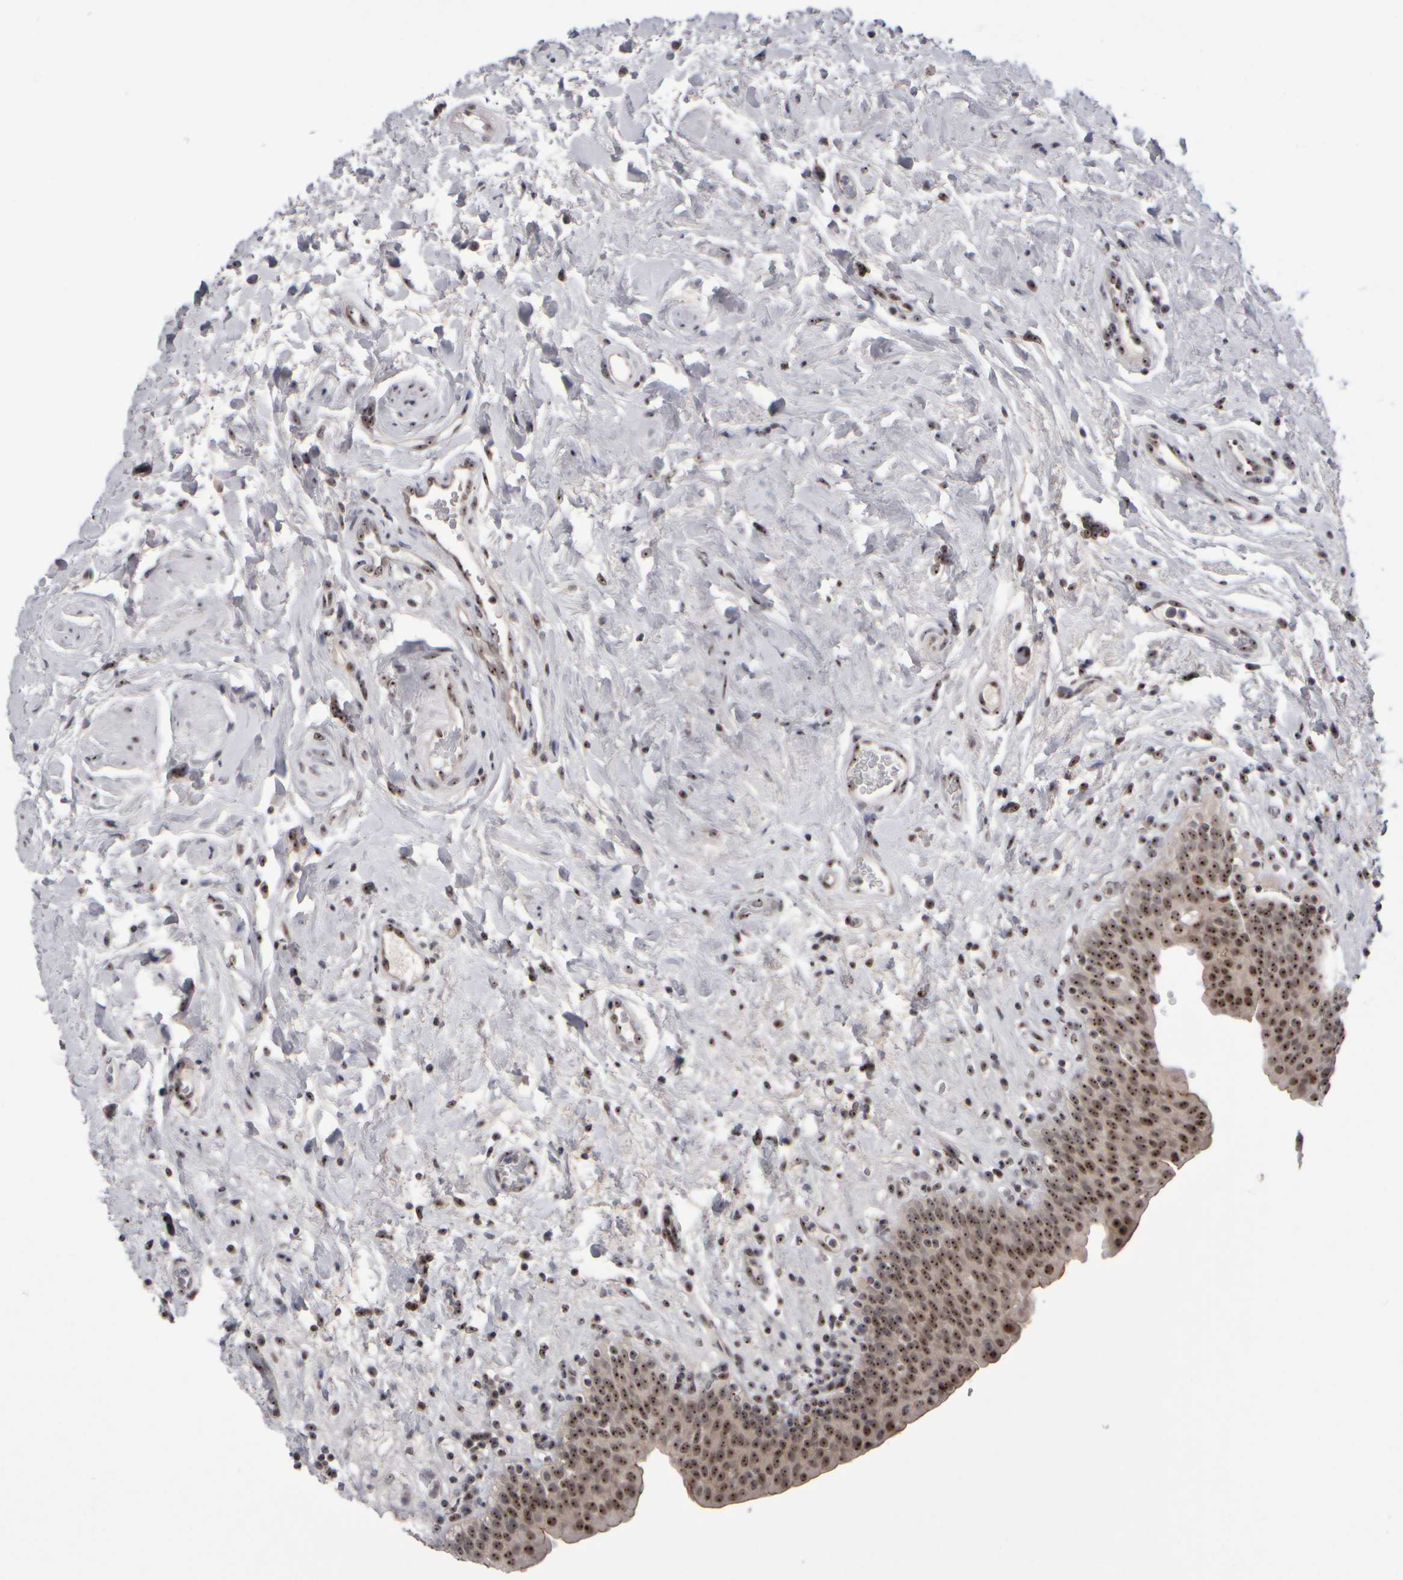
{"staining": {"intensity": "strong", "quantity": ">75%", "location": "nuclear"}, "tissue": "urinary bladder", "cell_type": "Urothelial cells", "image_type": "normal", "snomed": [{"axis": "morphology", "description": "Normal tissue, NOS"}, {"axis": "topography", "description": "Urinary bladder"}], "caption": "Protein analysis of benign urinary bladder demonstrates strong nuclear positivity in about >75% of urothelial cells. (IHC, brightfield microscopy, high magnification).", "gene": "SURF6", "patient": {"sex": "male", "age": 83}}